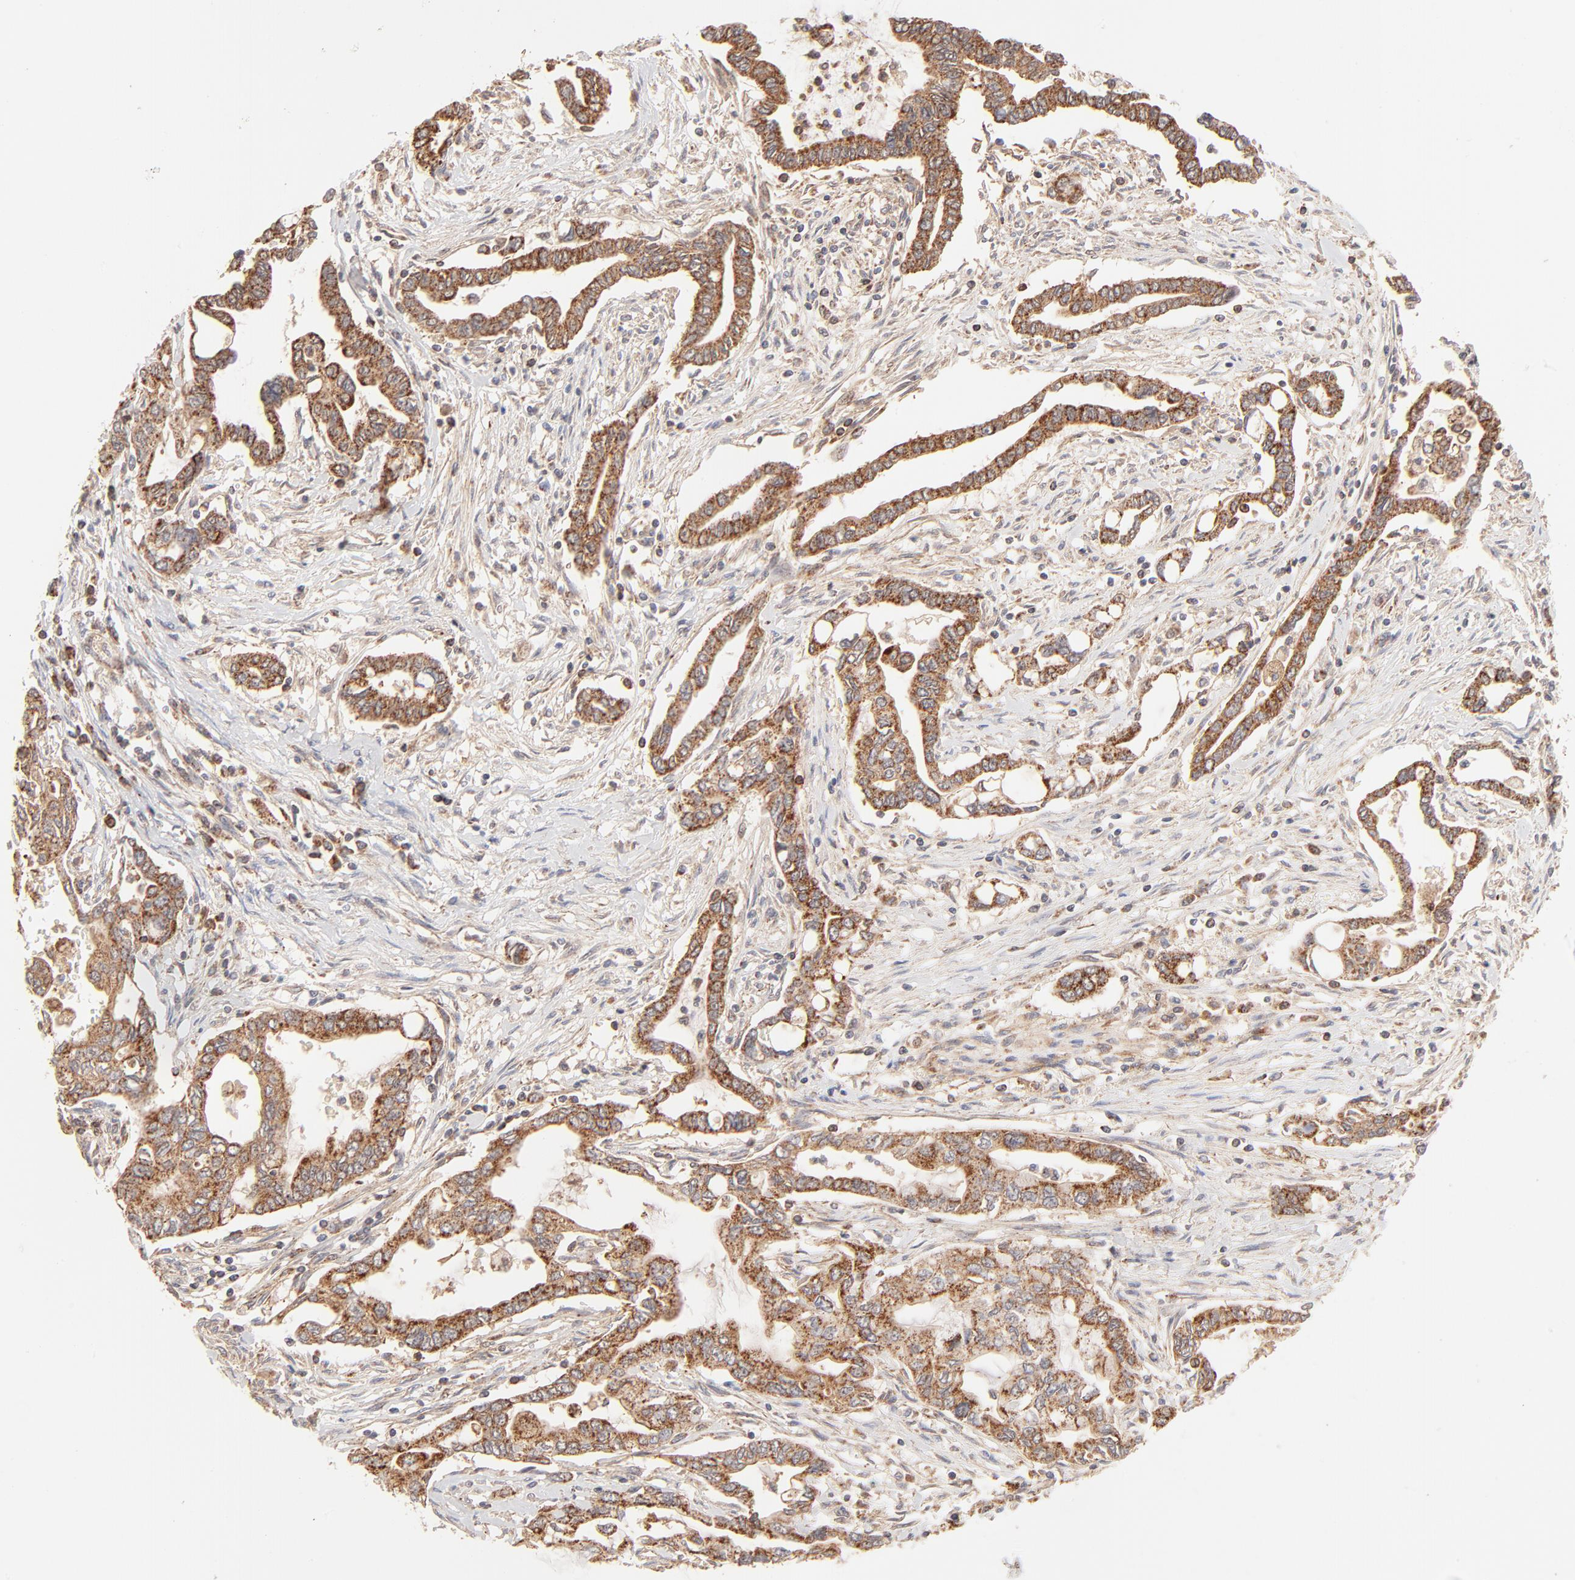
{"staining": {"intensity": "strong", "quantity": ">75%", "location": "cytoplasmic/membranous"}, "tissue": "pancreatic cancer", "cell_type": "Tumor cells", "image_type": "cancer", "snomed": [{"axis": "morphology", "description": "Adenocarcinoma, NOS"}, {"axis": "topography", "description": "Pancreas"}], "caption": "Adenocarcinoma (pancreatic) stained for a protein (brown) exhibits strong cytoplasmic/membranous positive positivity in approximately >75% of tumor cells.", "gene": "CSPG4", "patient": {"sex": "female", "age": 57}}